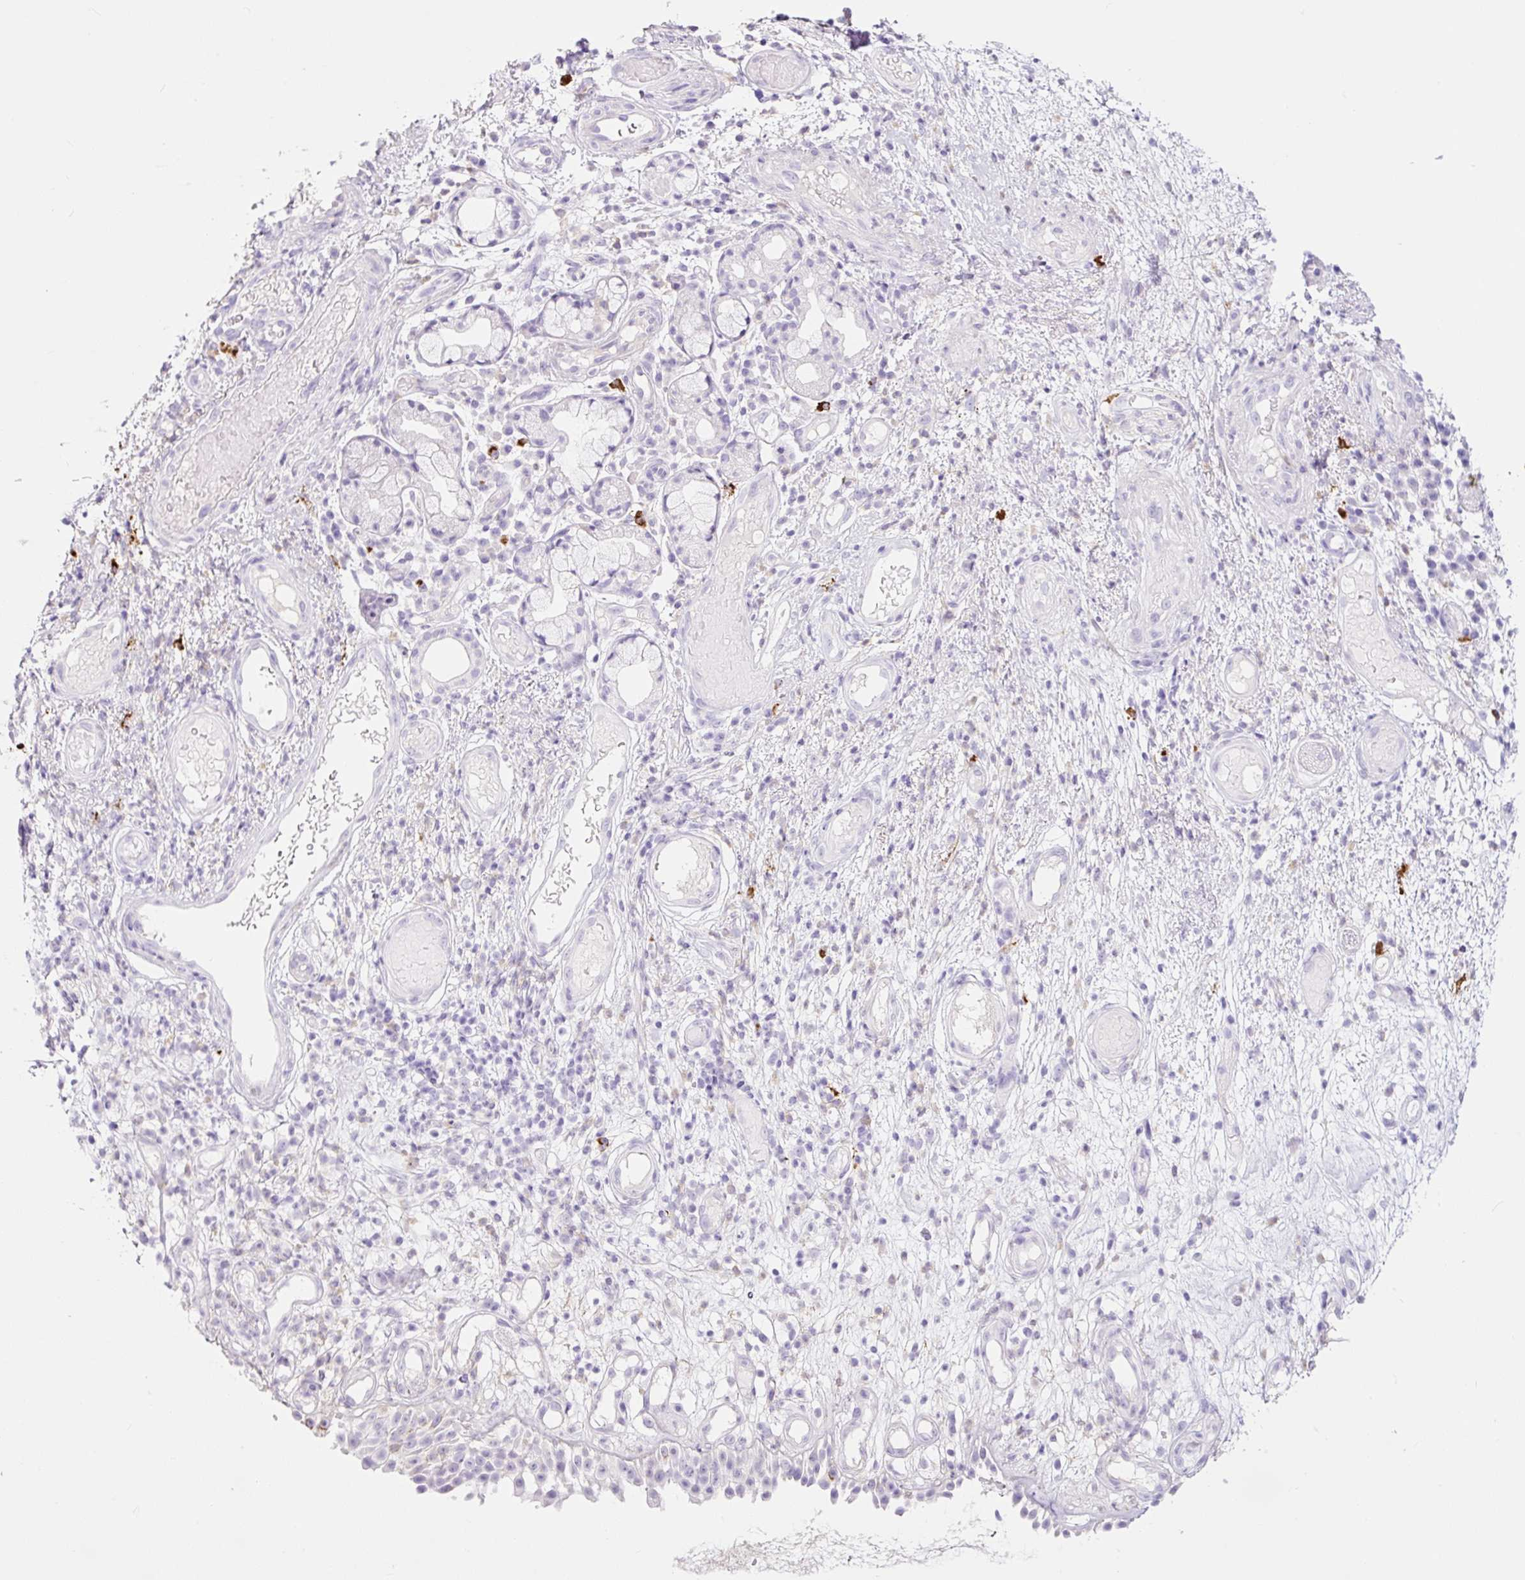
{"staining": {"intensity": "negative", "quantity": "none", "location": "none"}, "tissue": "nasopharynx", "cell_type": "Respiratory epithelial cells", "image_type": "normal", "snomed": [{"axis": "morphology", "description": "Normal tissue, NOS"}, {"axis": "morphology", "description": "Inflammation, NOS"}, {"axis": "topography", "description": "Nasopharynx"}], "caption": "Respiratory epithelial cells are negative for brown protein staining in unremarkable nasopharynx. (DAB IHC with hematoxylin counter stain).", "gene": "RNF212B", "patient": {"sex": "male", "age": 54}}